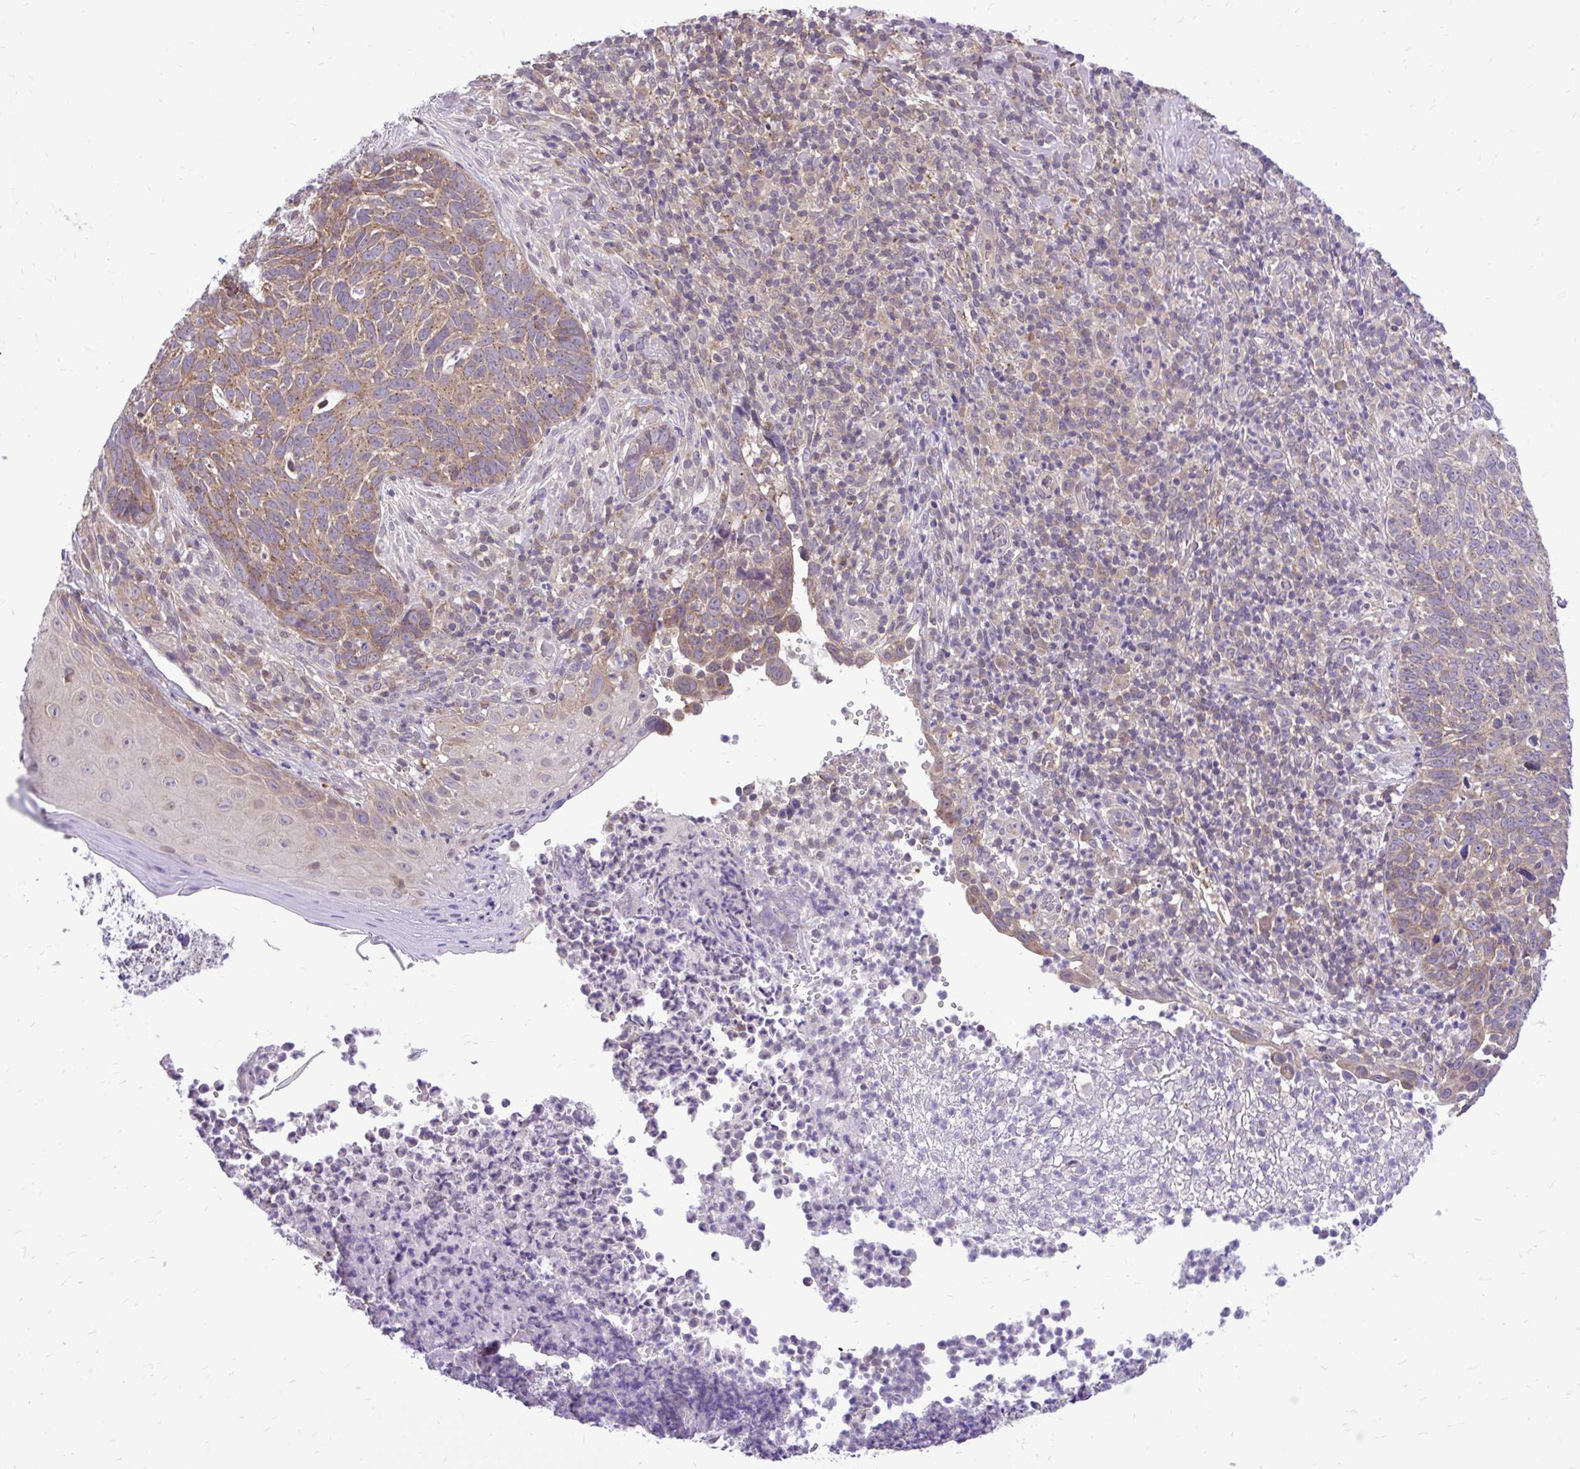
{"staining": {"intensity": "weak", "quantity": ">75%", "location": "cytoplasmic/membranous"}, "tissue": "skin cancer", "cell_type": "Tumor cells", "image_type": "cancer", "snomed": [{"axis": "morphology", "description": "Basal cell carcinoma"}, {"axis": "topography", "description": "Skin"}, {"axis": "topography", "description": "Skin of face"}], "caption": "About >75% of tumor cells in human skin cancer show weak cytoplasmic/membranous protein positivity as visualized by brown immunohistochemical staining.", "gene": "CEACAM18", "patient": {"sex": "female", "age": 95}}